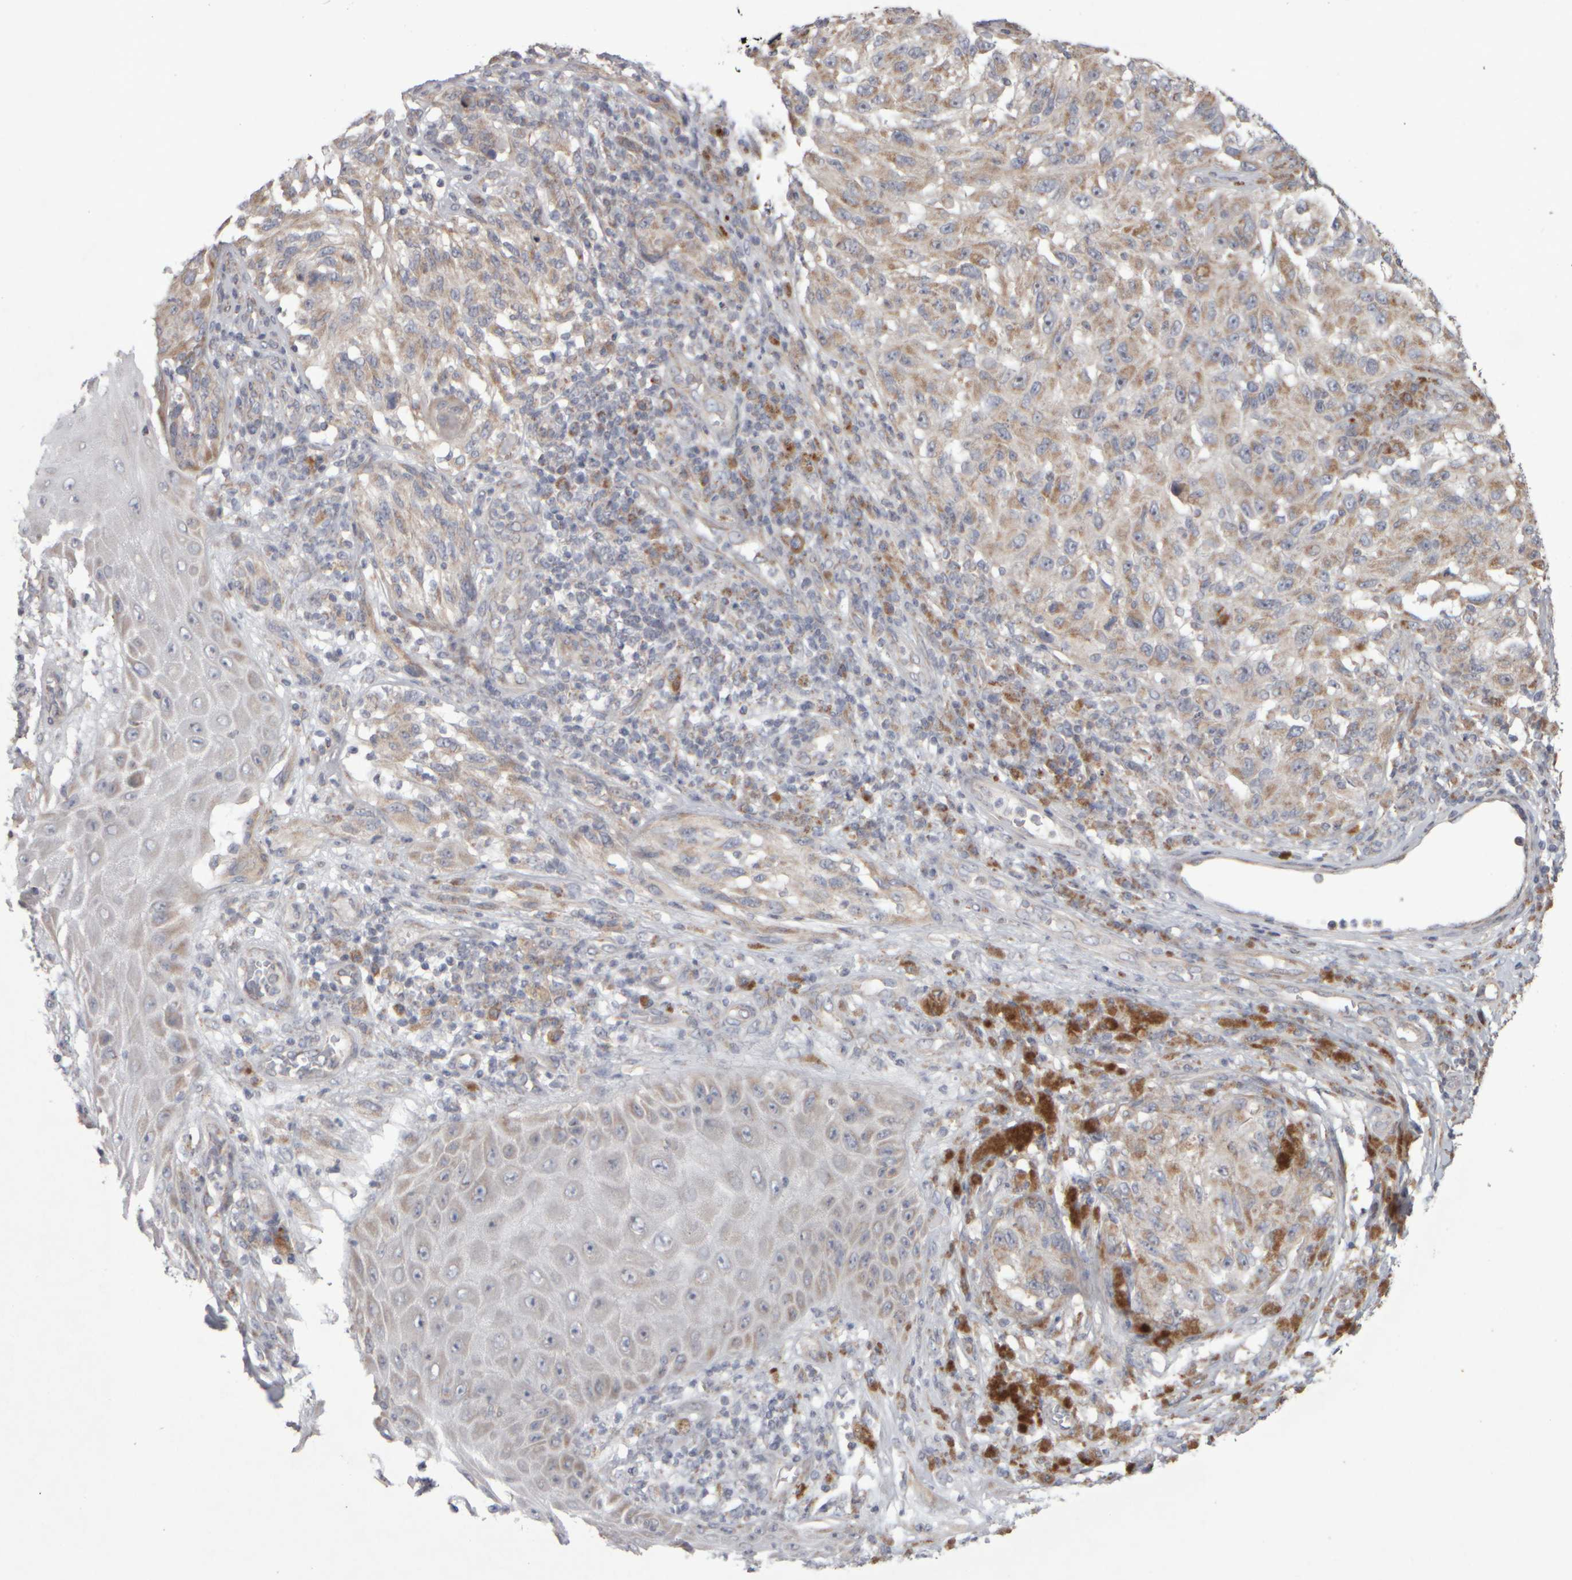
{"staining": {"intensity": "weak", "quantity": ">75%", "location": "cytoplasmic/membranous"}, "tissue": "melanoma", "cell_type": "Tumor cells", "image_type": "cancer", "snomed": [{"axis": "morphology", "description": "Malignant melanoma, NOS"}, {"axis": "topography", "description": "Skin"}], "caption": "Protein analysis of melanoma tissue exhibits weak cytoplasmic/membranous expression in about >75% of tumor cells.", "gene": "SCO1", "patient": {"sex": "female", "age": 73}}